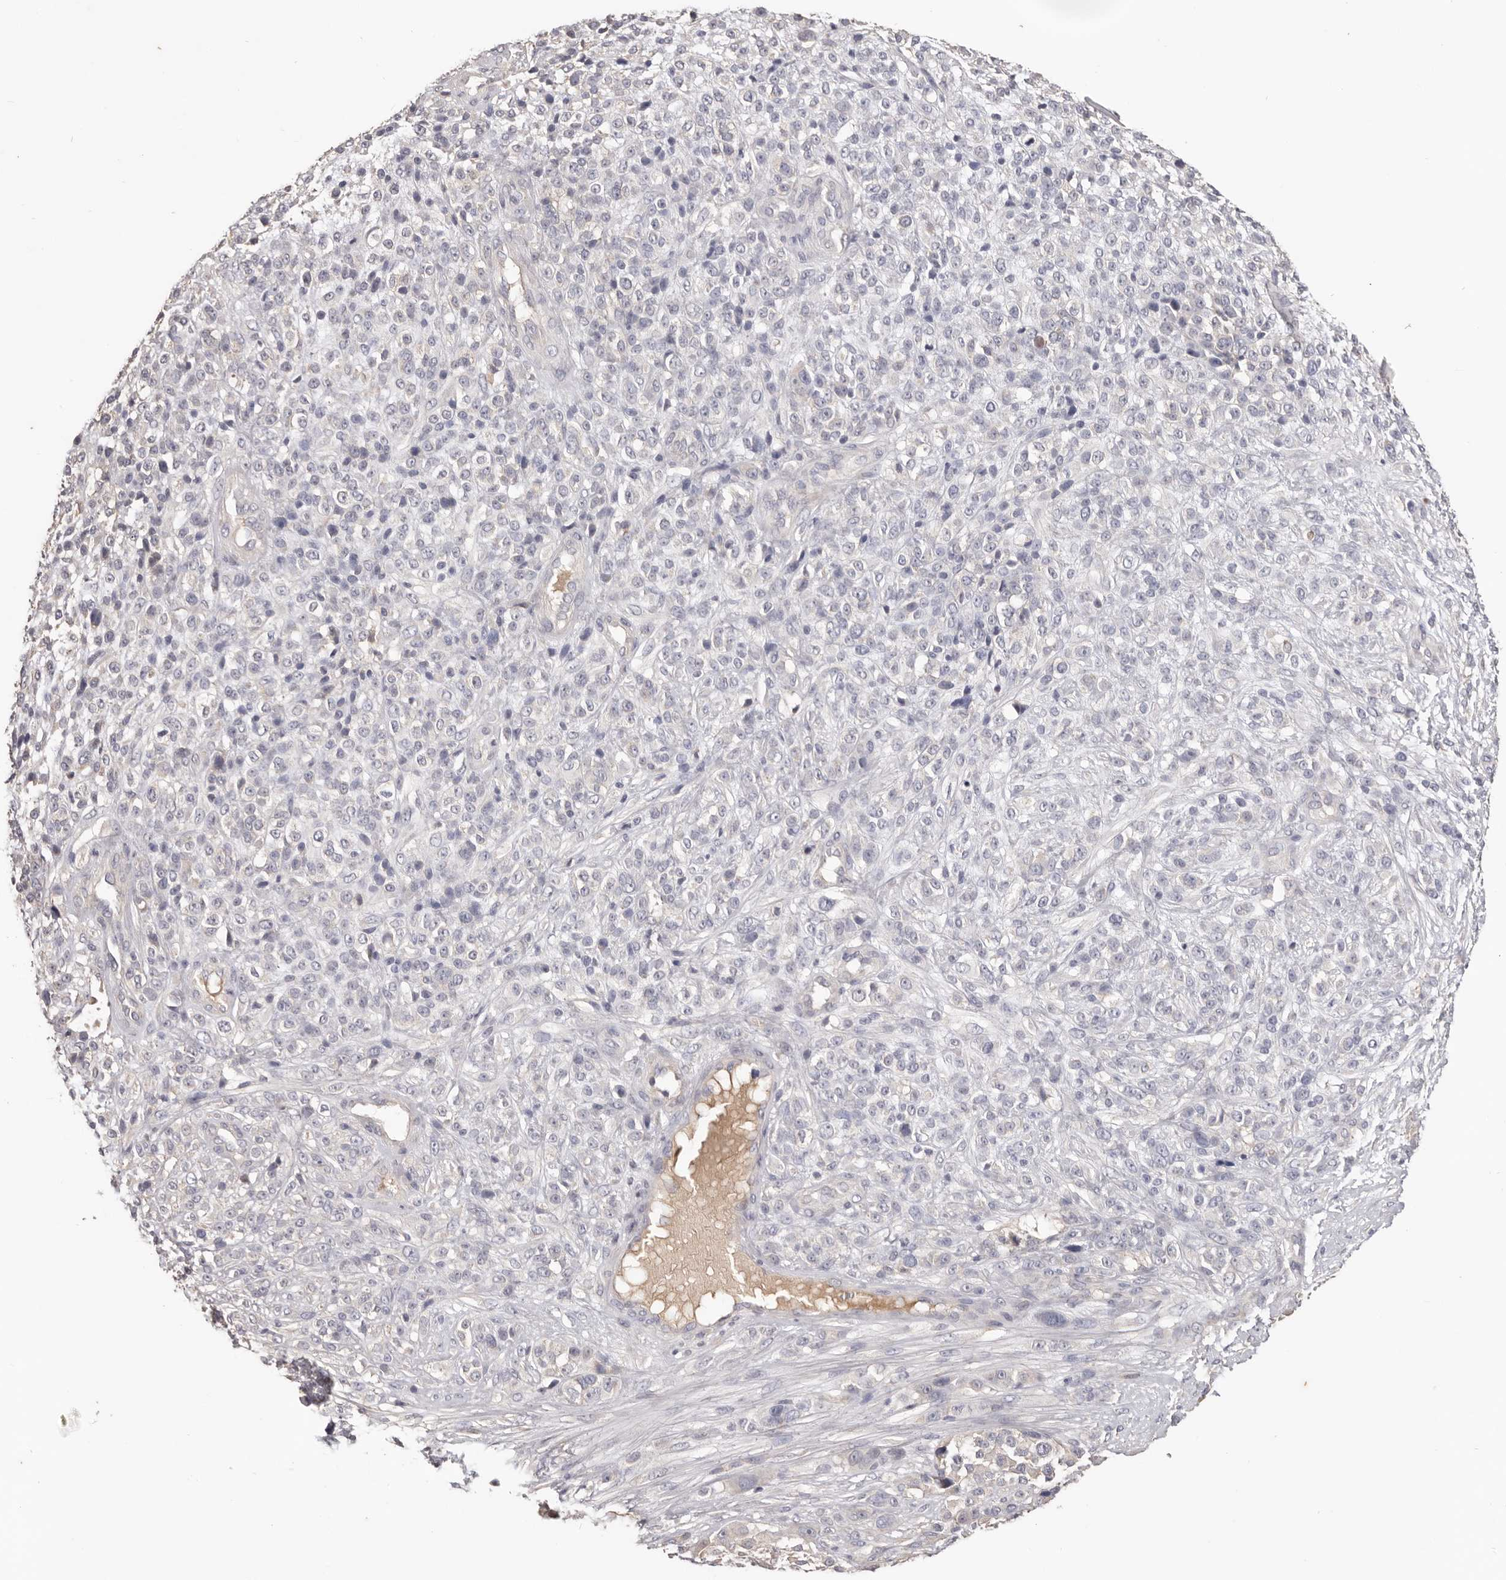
{"staining": {"intensity": "negative", "quantity": "none", "location": "none"}, "tissue": "melanoma", "cell_type": "Tumor cells", "image_type": "cancer", "snomed": [{"axis": "morphology", "description": "Malignant melanoma, NOS"}, {"axis": "topography", "description": "Skin"}], "caption": "This is an immunohistochemistry (IHC) image of human malignant melanoma. There is no positivity in tumor cells.", "gene": "HCAR2", "patient": {"sex": "female", "age": 55}}